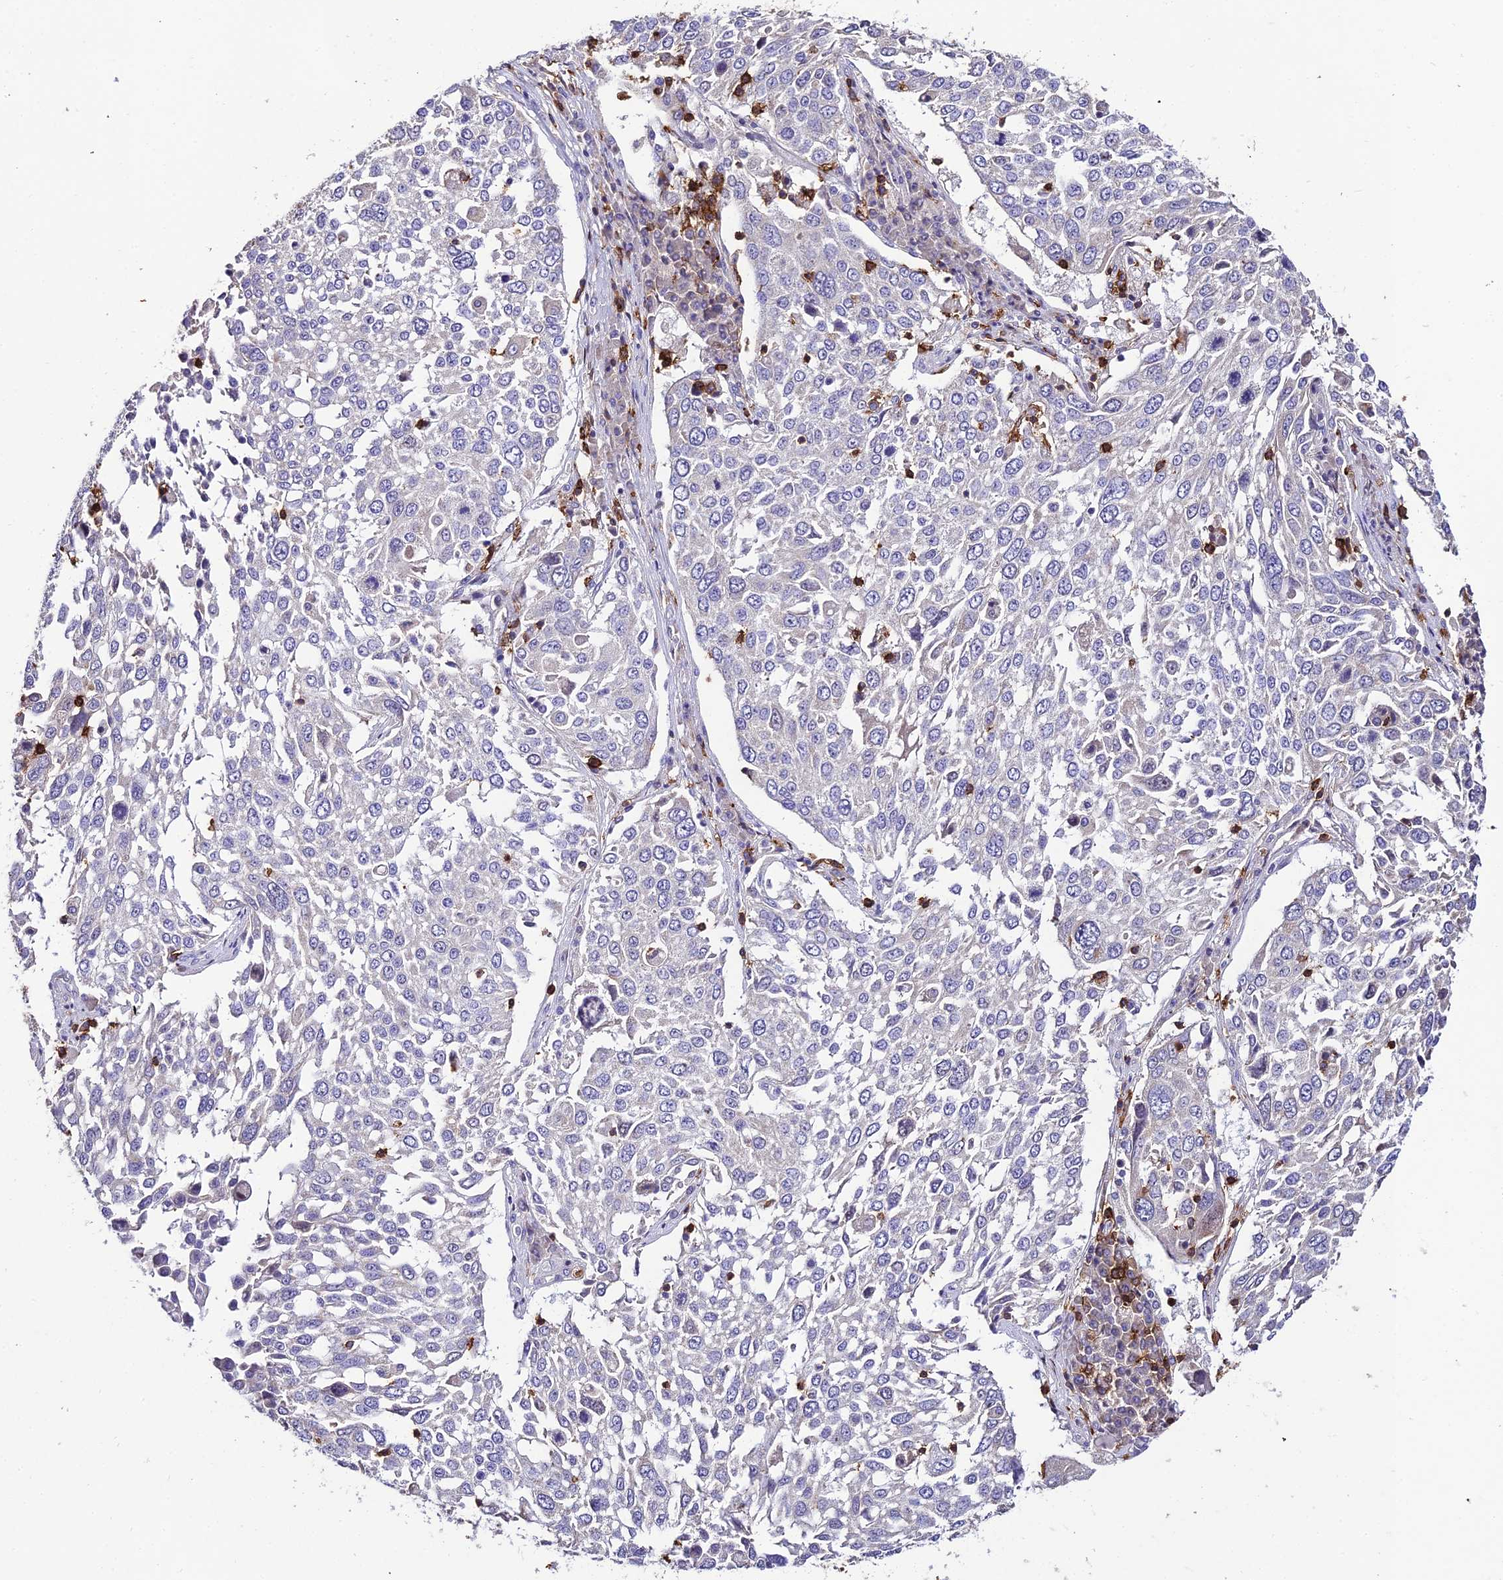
{"staining": {"intensity": "negative", "quantity": "none", "location": "none"}, "tissue": "lung cancer", "cell_type": "Tumor cells", "image_type": "cancer", "snomed": [{"axis": "morphology", "description": "Squamous cell carcinoma, NOS"}, {"axis": "topography", "description": "Lung"}], "caption": "High power microscopy photomicrograph of an immunohistochemistry image of lung cancer, revealing no significant expression in tumor cells.", "gene": "PTPRCAP", "patient": {"sex": "male", "age": 65}}